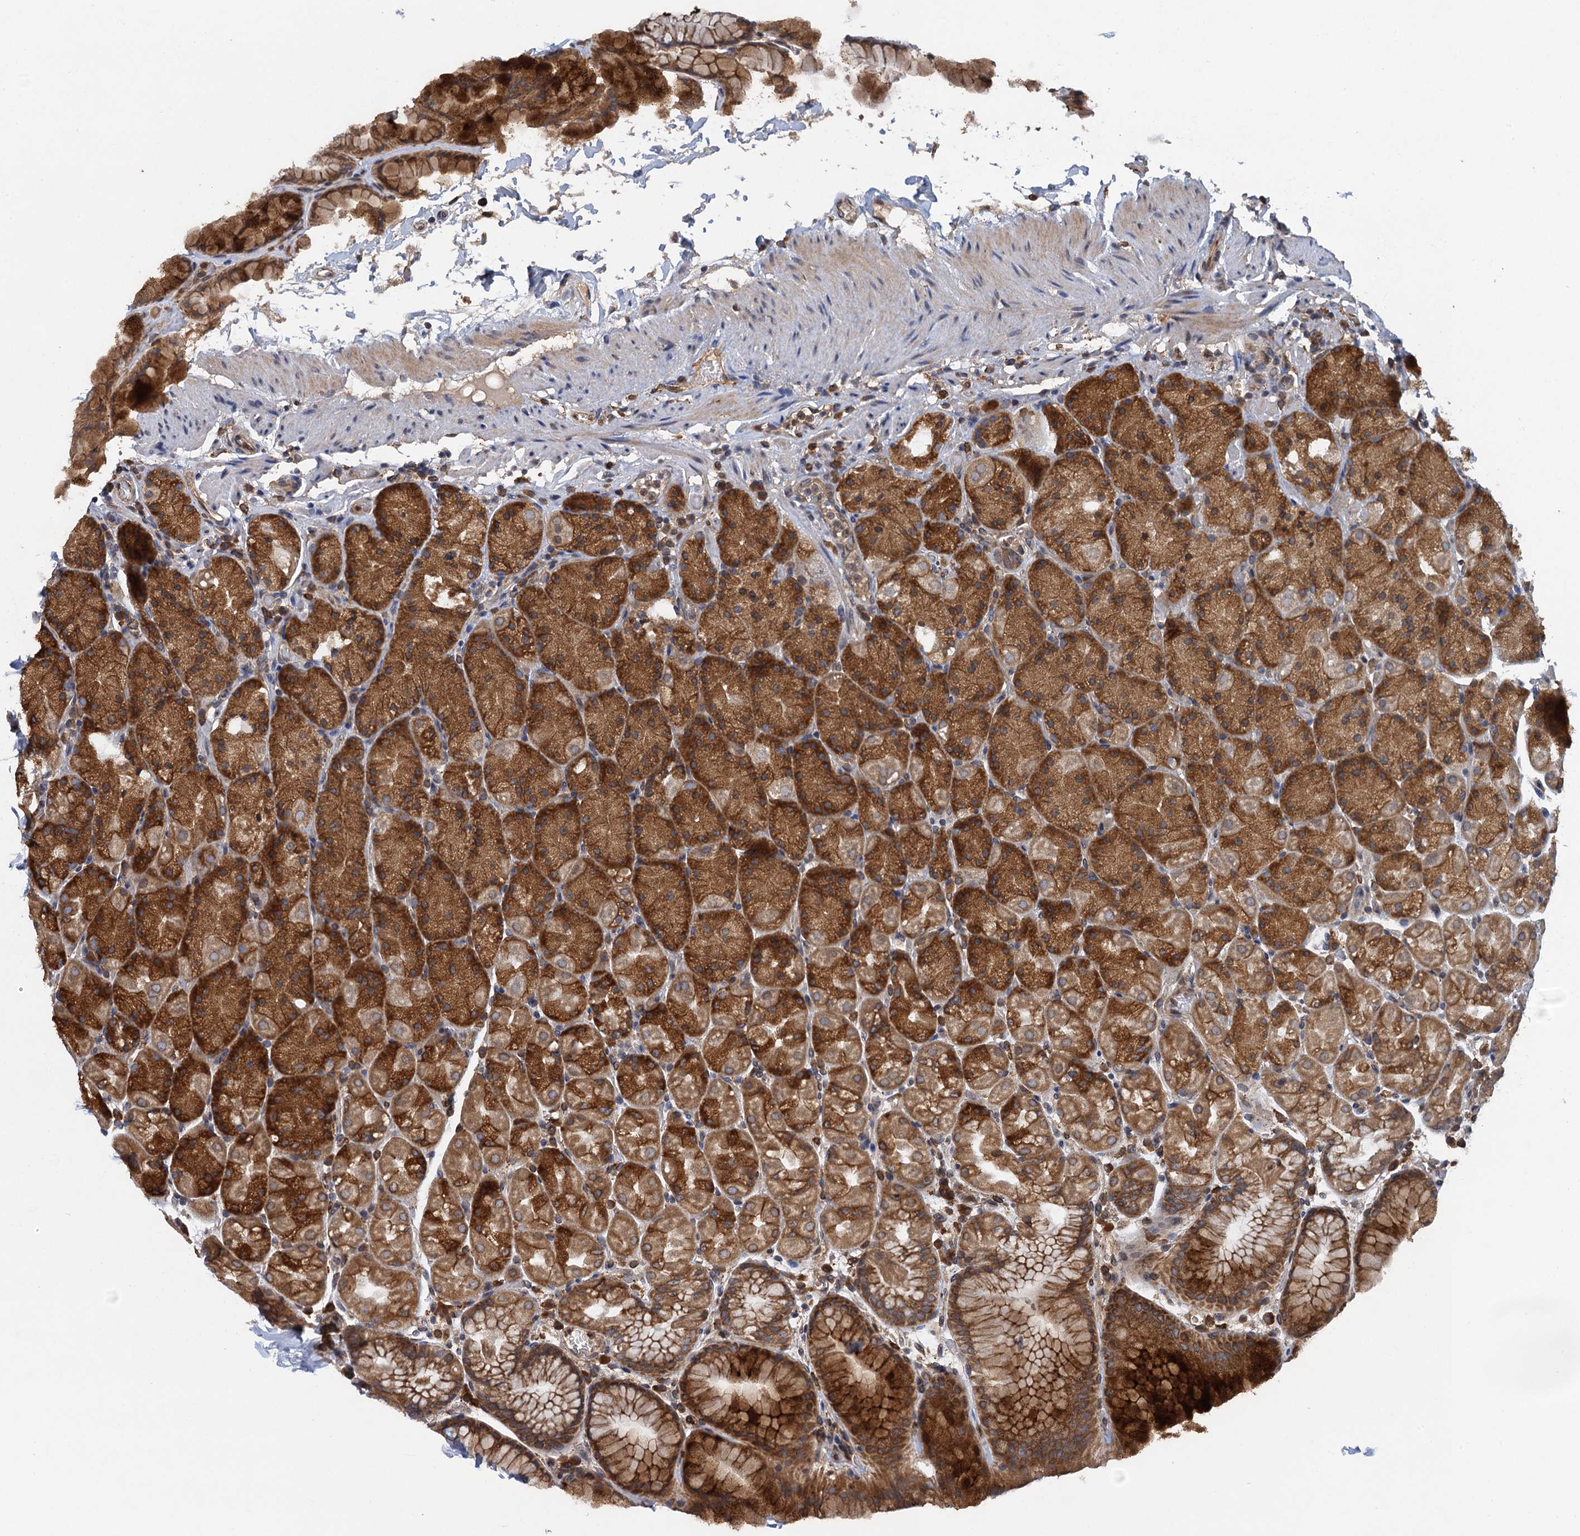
{"staining": {"intensity": "strong", "quantity": ">75%", "location": "cytoplasmic/membranous"}, "tissue": "stomach", "cell_type": "Glandular cells", "image_type": "normal", "snomed": [{"axis": "morphology", "description": "Normal tissue, NOS"}, {"axis": "topography", "description": "Stomach, upper"}, {"axis": "topography", "description": "Stomach, lower"}], "caption": "An image of stomach stained for a protein reveals strong cytoplasmic/membranous brown staining in glandular cells. The staining is performed using DAB brown chromogen to label protein expression. The nuclei are counter-stained blue using hematoxylin.", "gene": "ARMC5", "patient": {"sex": "male", "age": 67}}